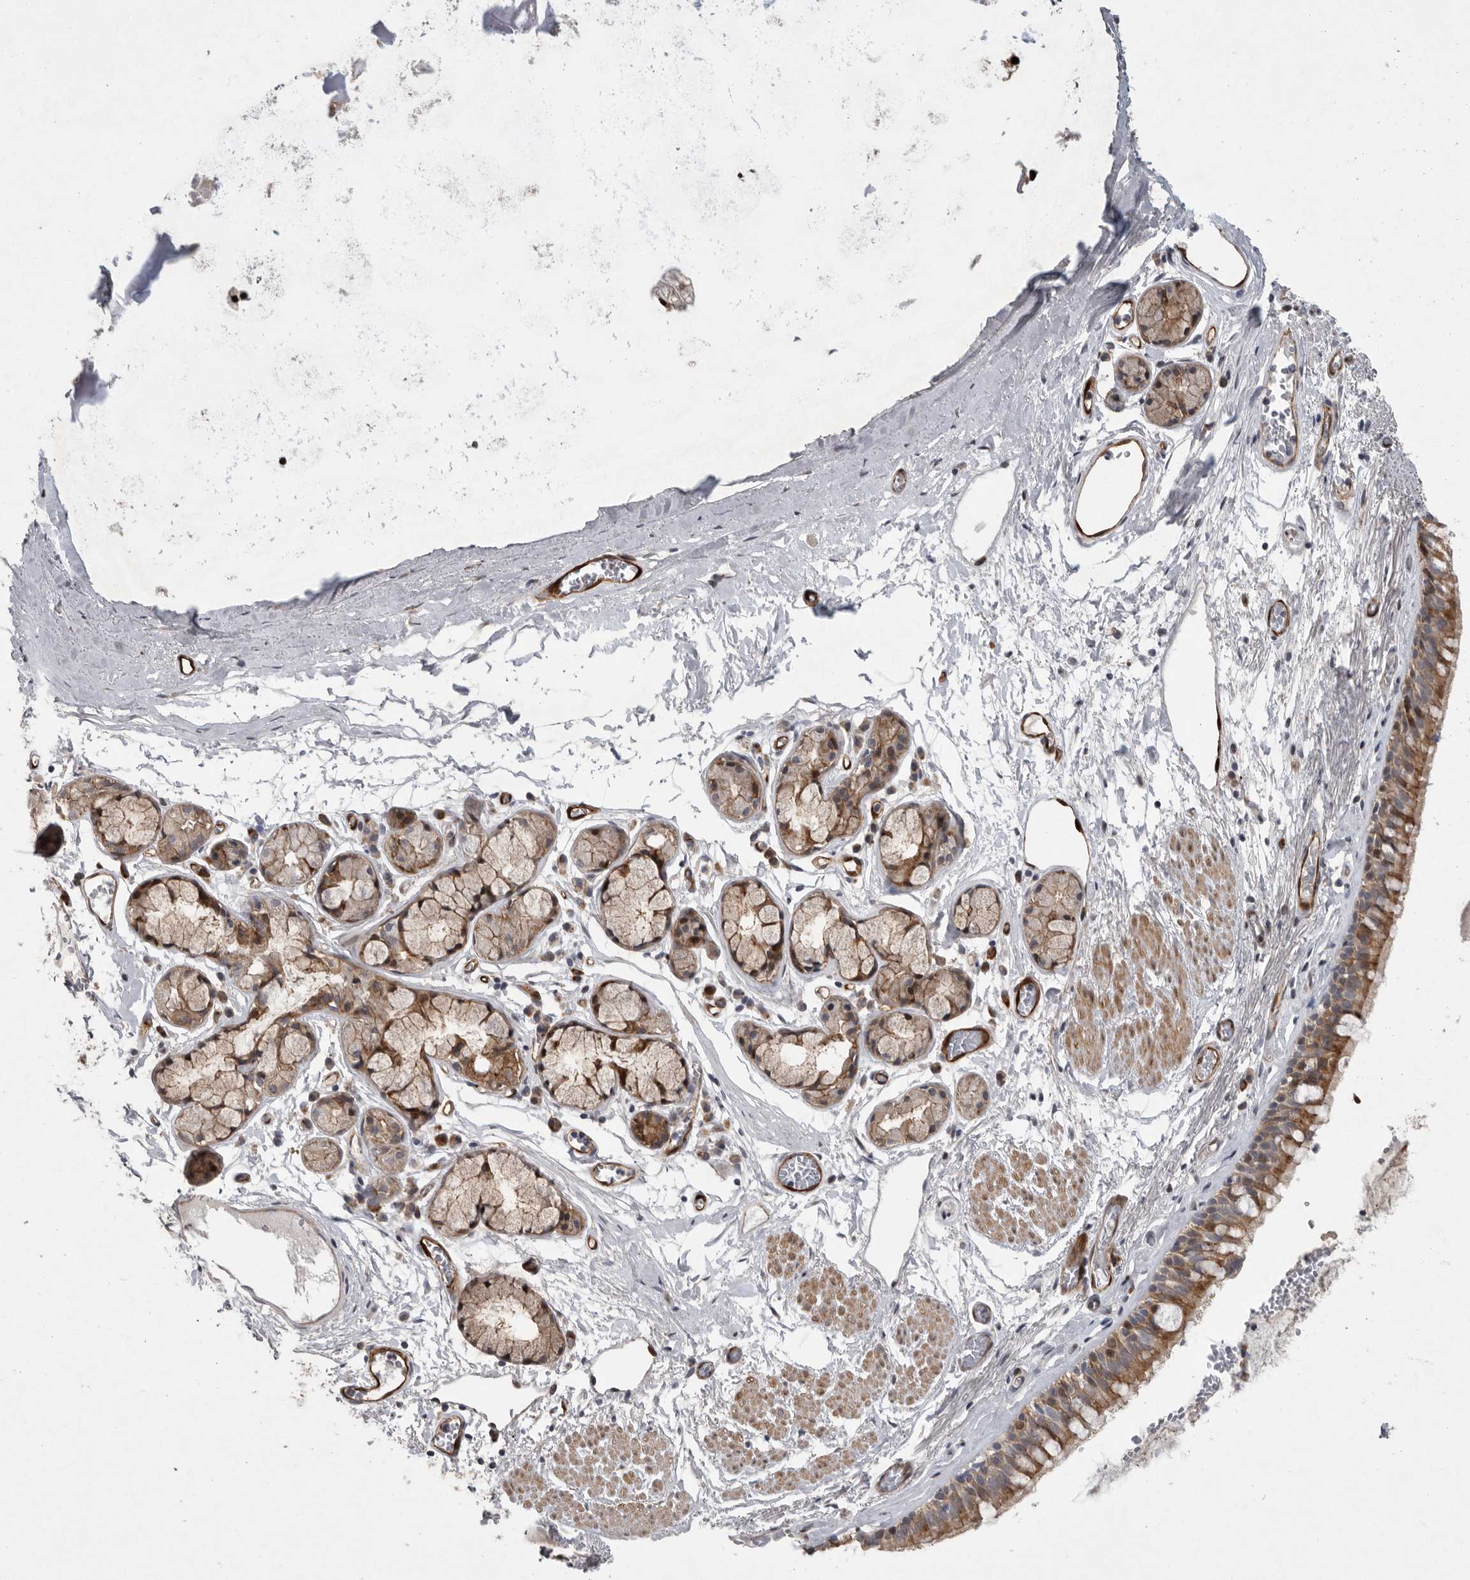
{"staining": {"intensity": "strong", "quantity": ">75%", "location": "cytoplasmic/membranous"}, "tissue": "bronchus", "cell_type": "Respiratory epithelial cells", "image_type": "normal", "snomed": [{"axis": "morphology", "description": "Normal tissue, NOS"}, {"axis": "topography", "description": "Bronchus"}, {"axis": "topography", "description": "Lung"}], "caption": "Respiratory epithelial cells demonstrate high levels of strong cytoplasmic/membranous positivity in about >75% of cells in normal bronchus.", "gene": "MPDZ", "patient": {"sex": "male", "age": 56}}